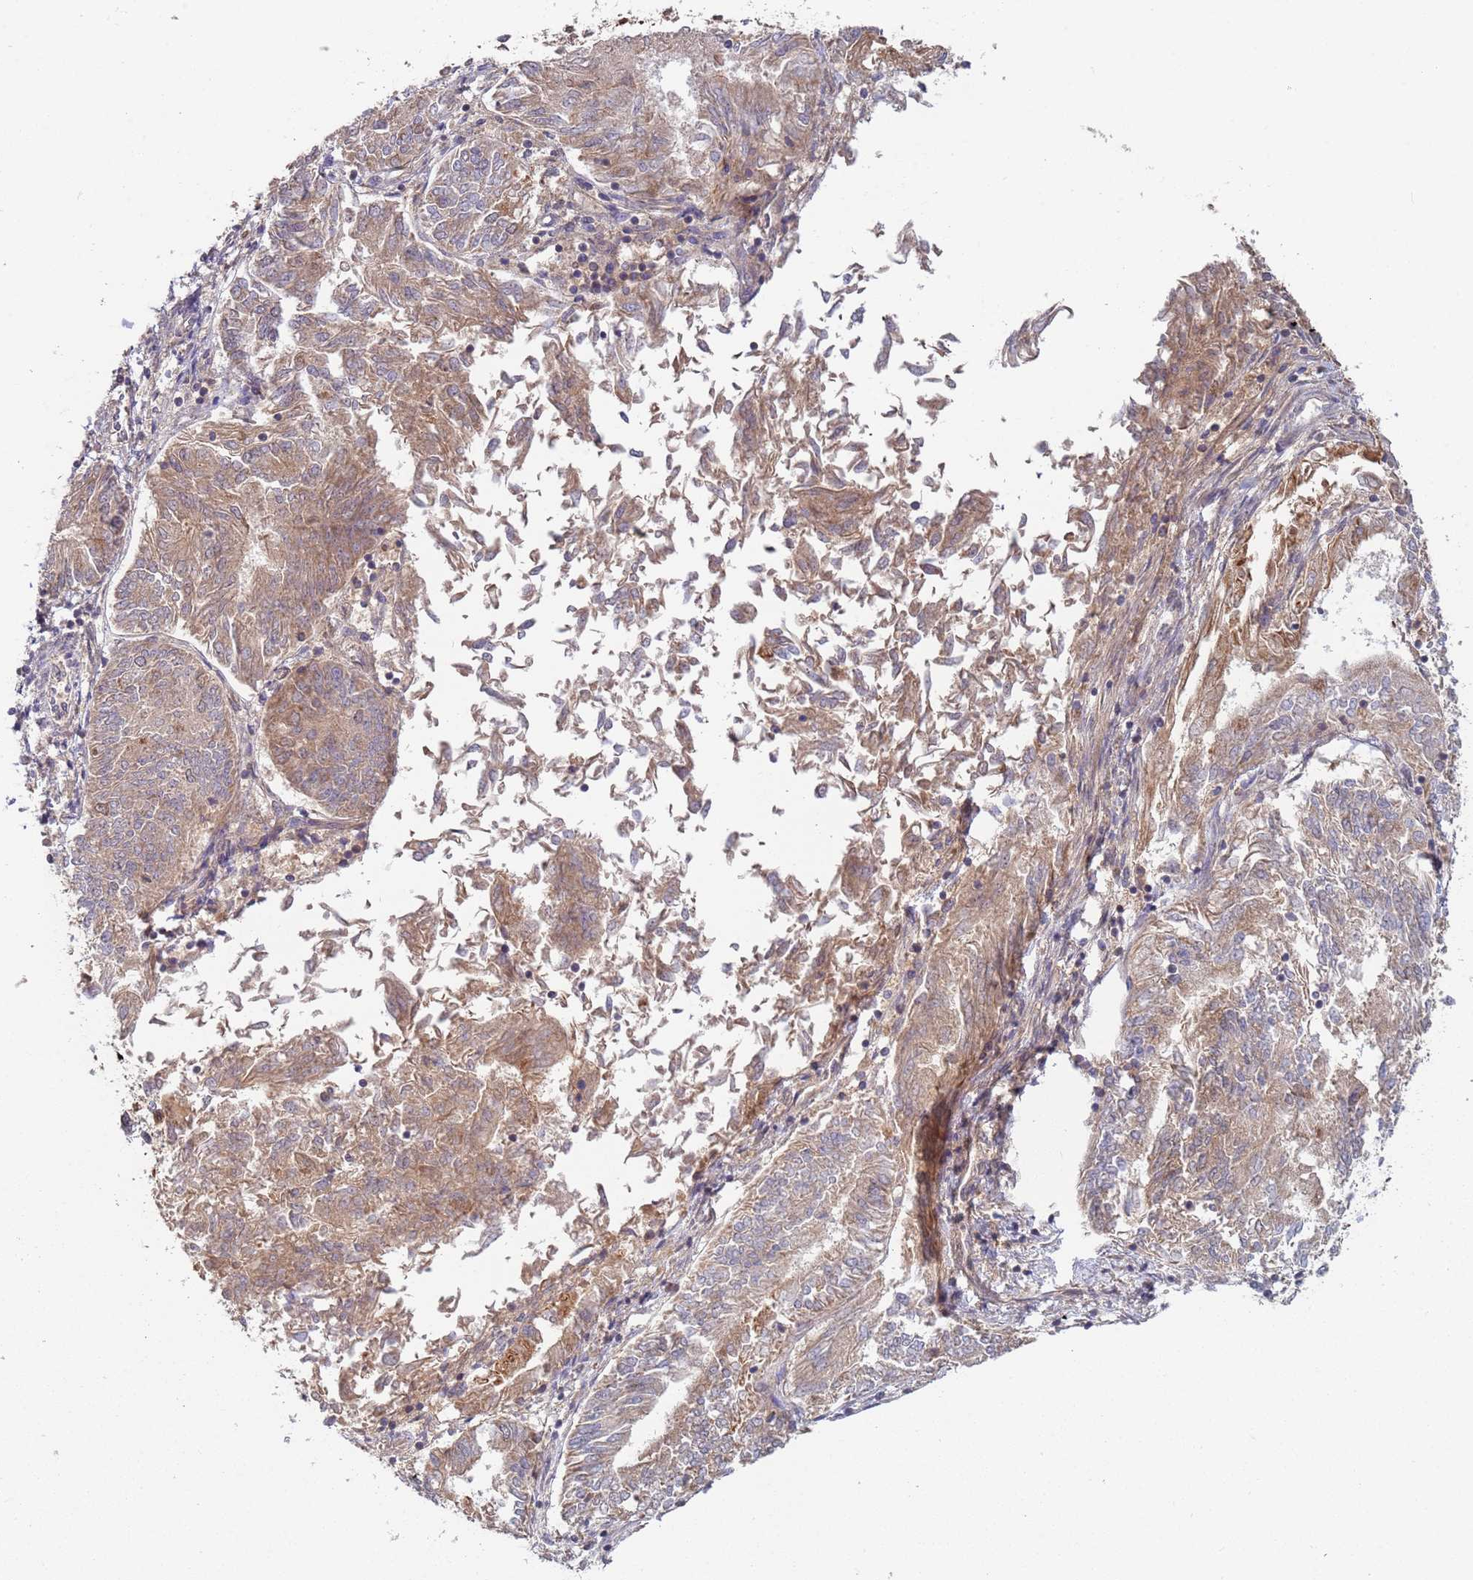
{"staining": {"intensity": "weak", "quantity": ">75%", "location": "cytoplasmic/membranous"}, "tissue": "endometrial cancer", "cell_type": "Tumor cells", "image_type": "cancer", "snomed": [{"axis": "morphology", "description": "Adenocarcinoma, NOS"}, {"axis": "topography", "description": "Endometrium"}], "caption": "High-power microscopy captured an immunohistochemistry (IHC) histopathology image of adenocarcinoma (endometrial), revealing weak cytoplasmic/membranous expression in approximately >75% of tumor cells.", "gene": "OR5A2", "patient": {"sex": "female", "age": 58}}